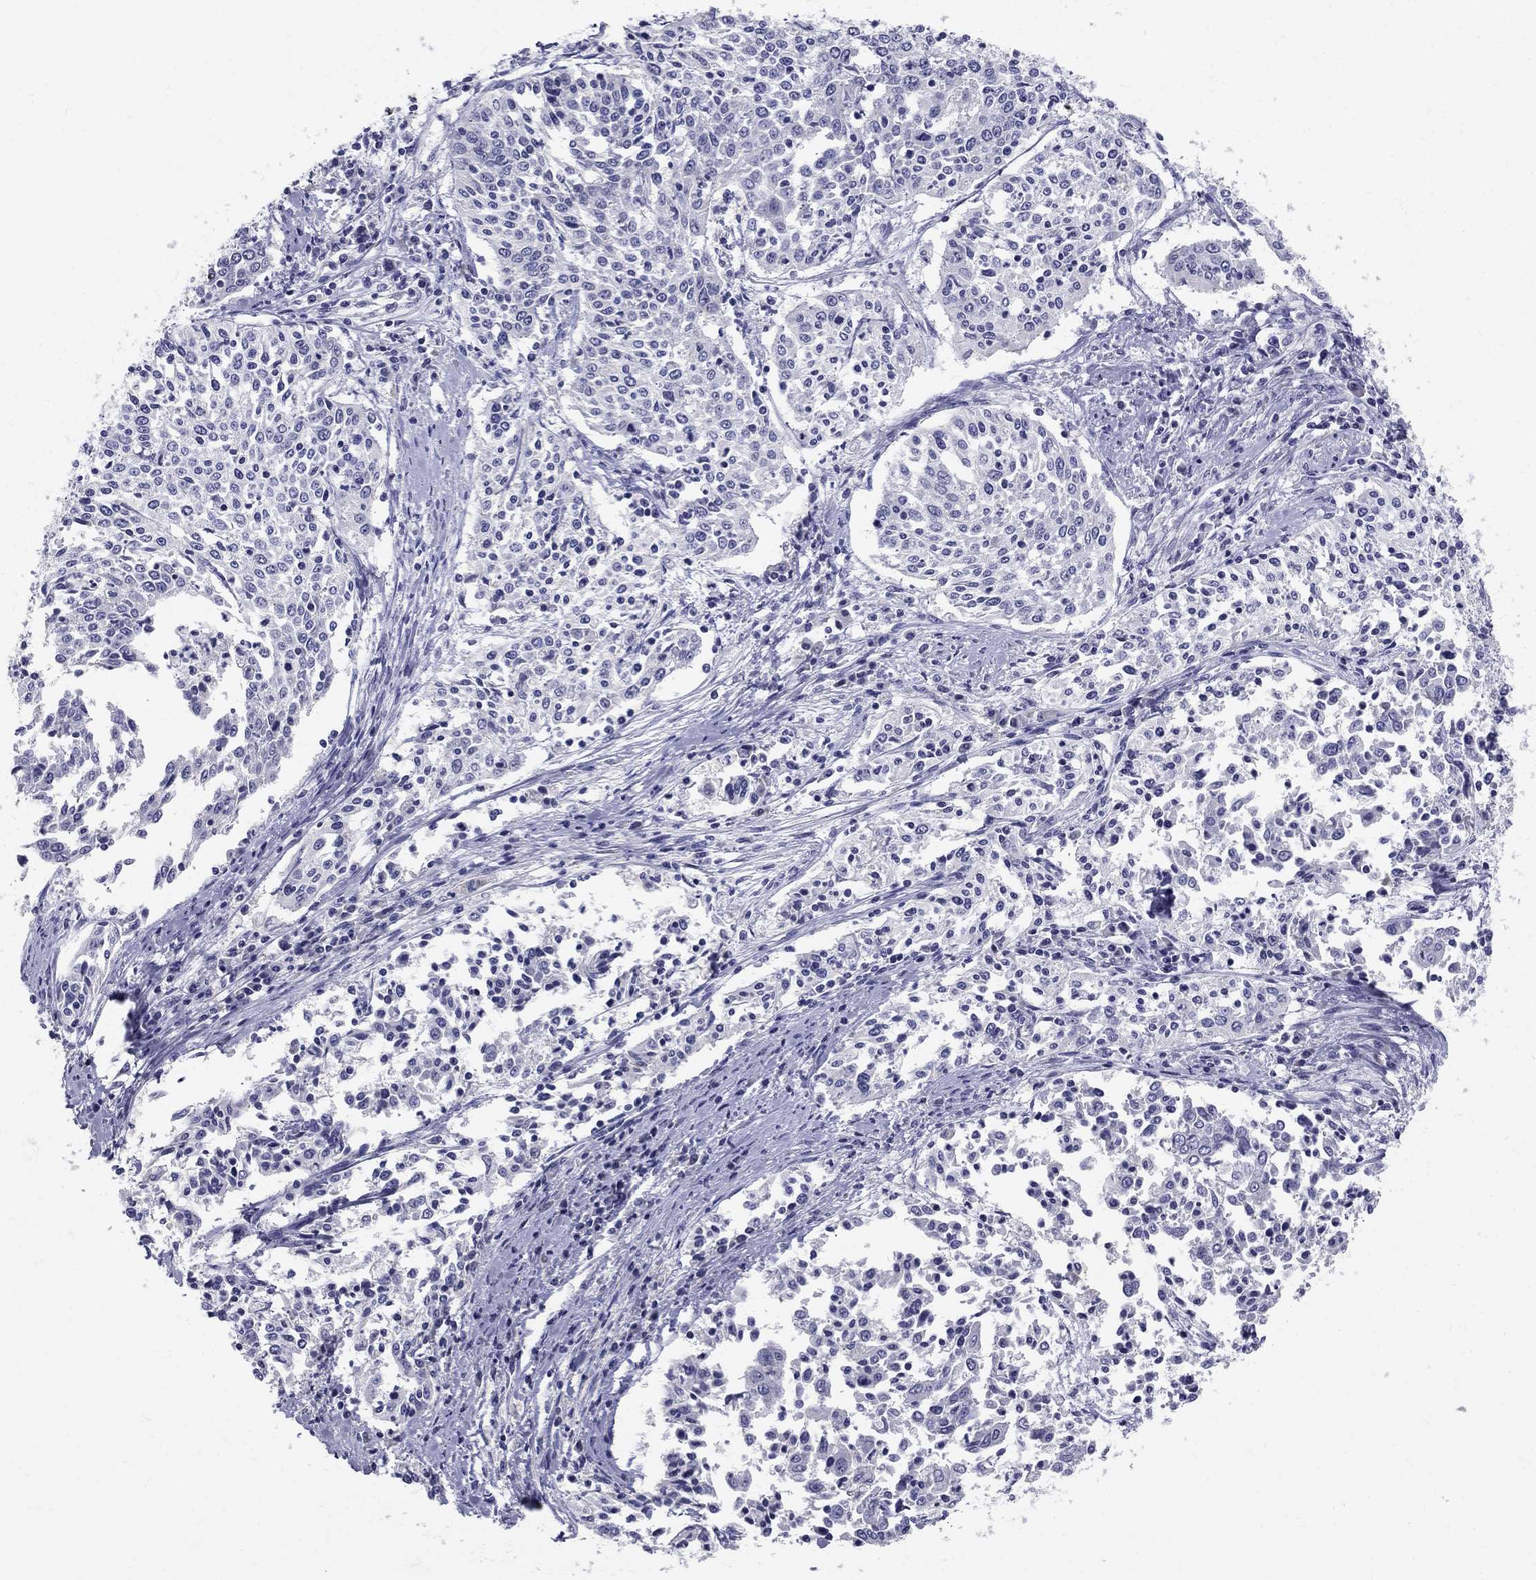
{"staining": {"intensity": "negative", "quantity": "none", "location": "none"}, "tissue": "cervical cancer", "cell_type": "Tumor cells", "image_type": "cancer", "snomed": [{"axis": "morphology", "description": "Squamous cell carcinoma, NOS"}, {"axis": "topography", "description": "Cervix"}], "caption": "There is no significant positivity in tumor cells of cervical cancer (squamous cell carcinoma). The staining was performed using DAB (3,3'-diaminobenzidine) to visualize the protein expression in brown, while the nuclei were stained in blue with hematoxylin (Magnification: 20x).", "gene": "TP53TG5", "patient": {"sex": "female", "age": 41}}